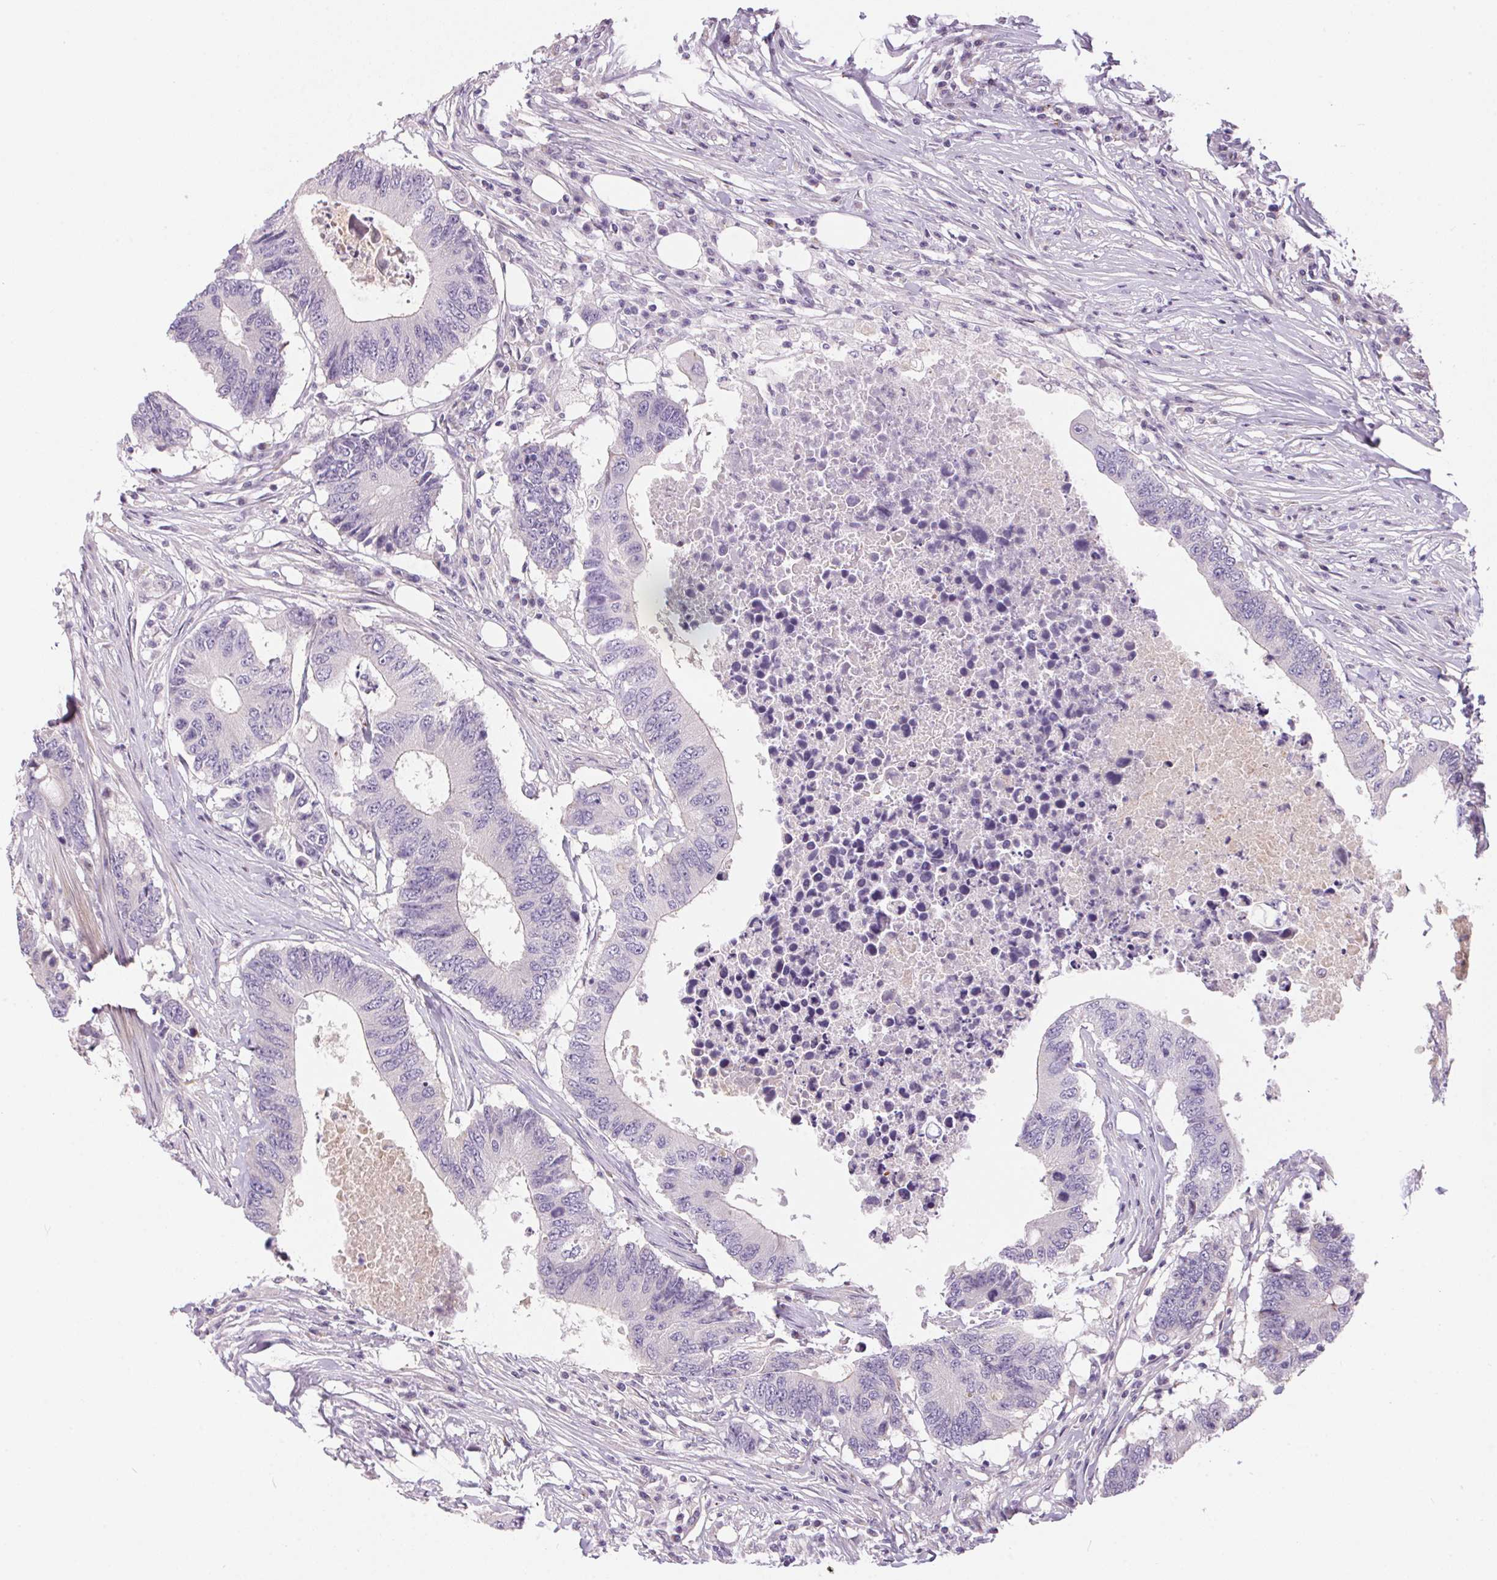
{"staining": {"intensity": "negative", "quantity": "none", "location": "none"}, "tissue": "colorectal cancer", "cell_type": "Tumor cells", "image_type": "cancer", "snomed": [{"axis": "morphology", "description": "Adenocarcinoma, NOS"}, {"axis": "topography", "description": "Colon"}], "caption": "Tumor cells show no significant positivity in colorectal cancer (adenocarcinoma). (Brightfield microscopy of DAB immunohistochemistry at high magnification).", "gene": "UNC13B", "patient": {"sex": "male", "age": 71}}